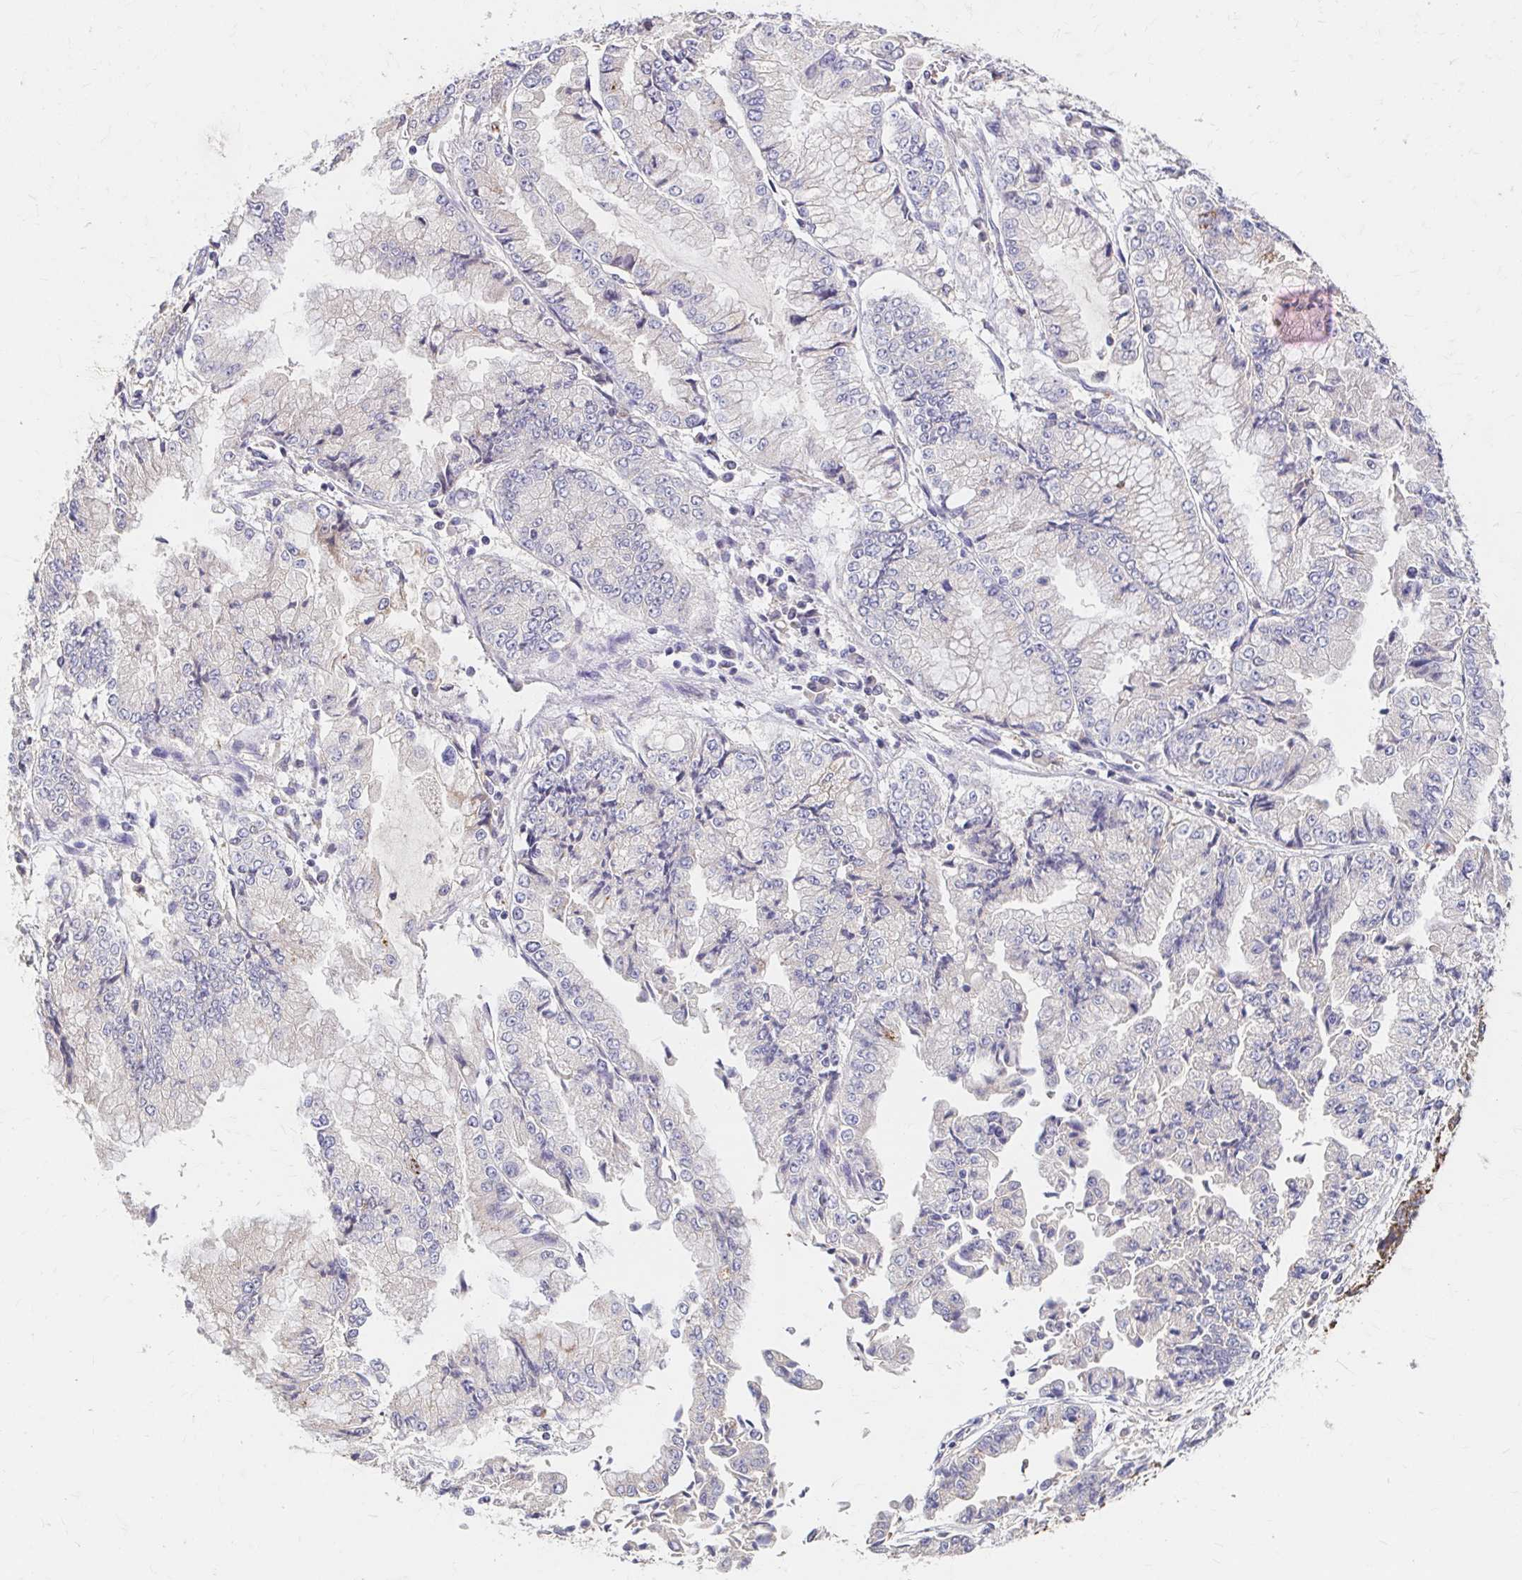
{"staining": {"intensity": "moderate", "quantity": "<25%", "location": "cytoplasmic/membranous"}, "tissue": "stomach cancer", "cell_type": "Tumor cells", "image_type": "cancer", "snomed": [{"axis": "morphology", "description": "Adenocarcinoma, NOS"}, {"axis": "topography", "description": "Stomach, upper"}], "caption": "Stomach cancer (adenocarcinoma) stained with a protein marker displays moderate staining in tumor cells.", "gene": "HMGCS2", "patient": {"sex": "female", "age": 74}}